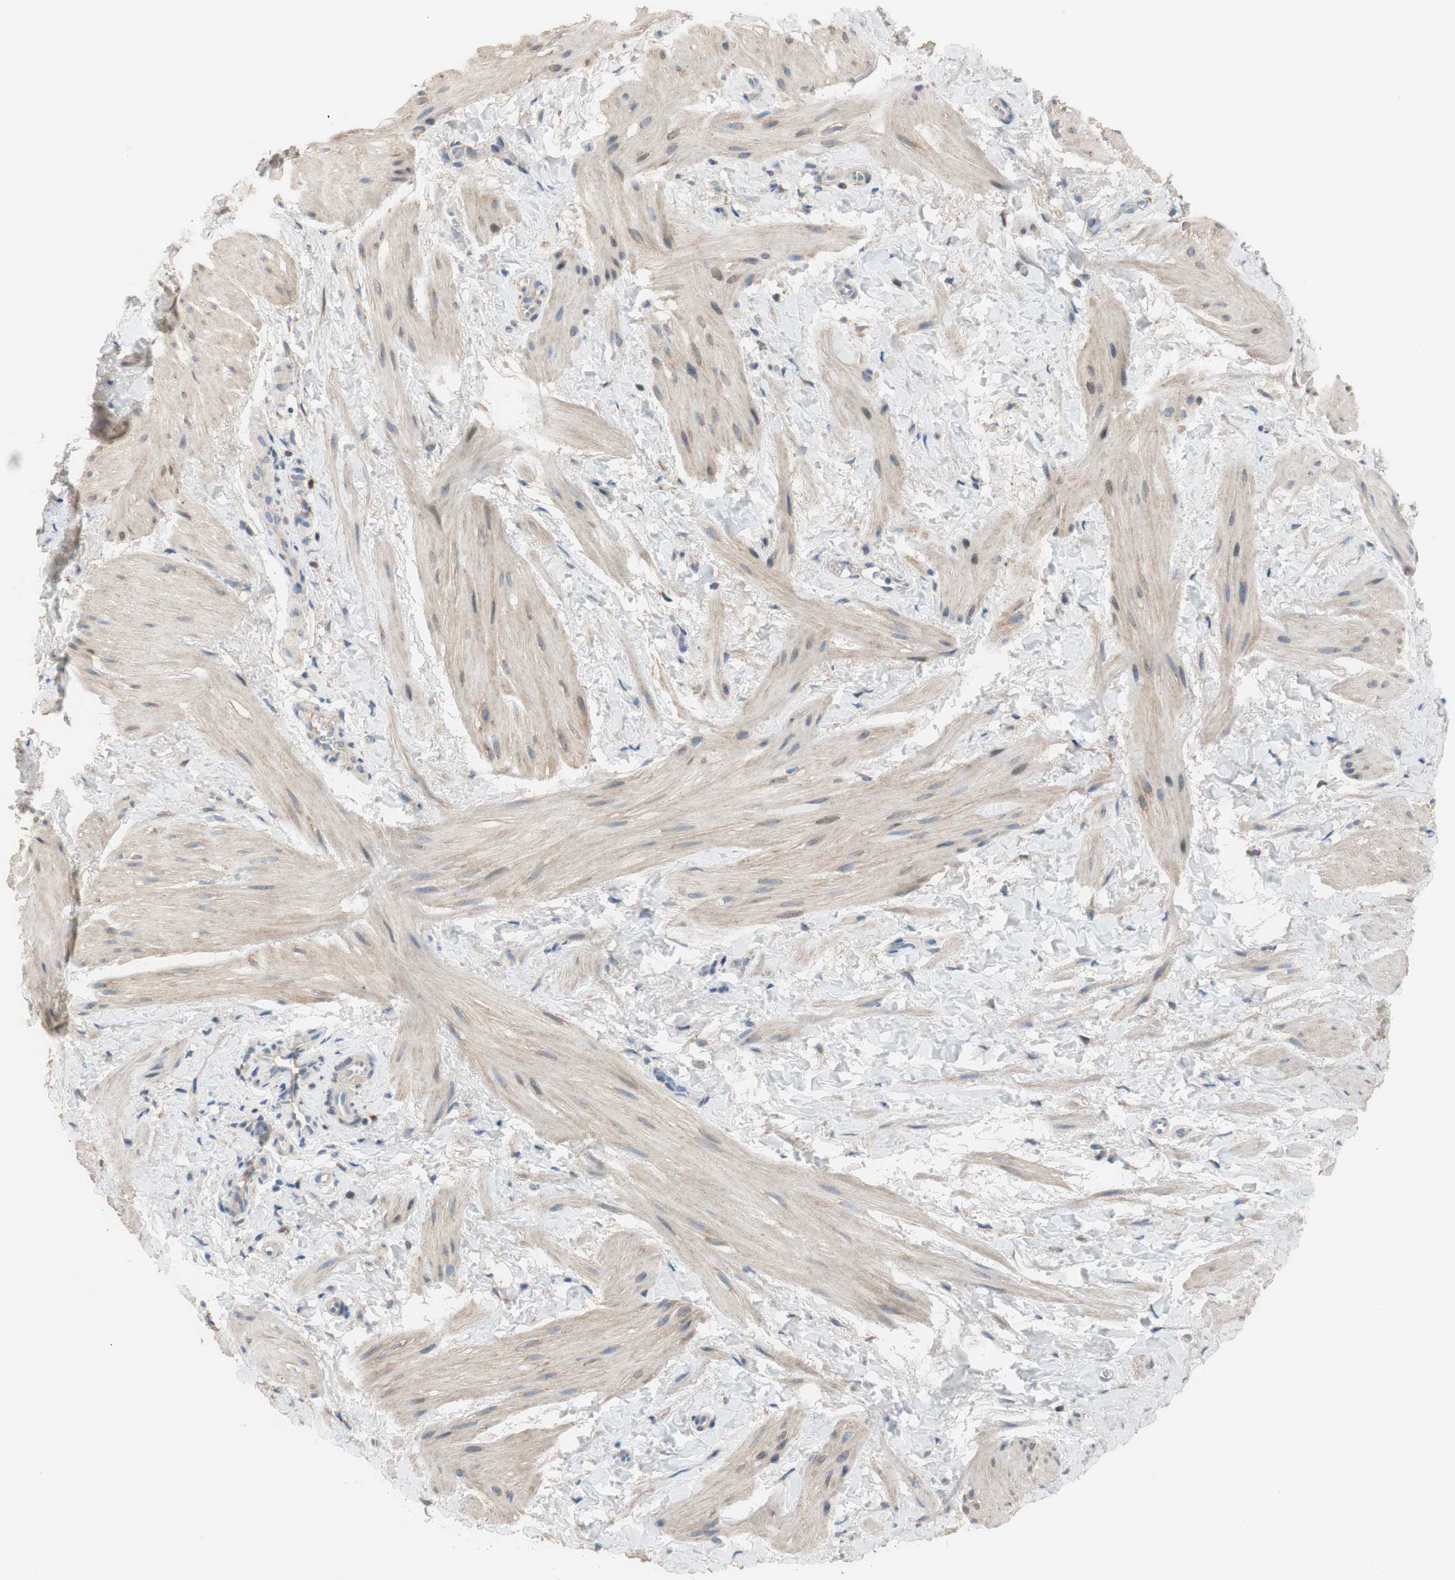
{"staining": {"intensity": "moderate", "quantity": "25%-75%", "location": "cytoplasmic/membranous"}, "tissue": "smooth muscle", "cell_type": "Smooth muscle cells", "image_type": "normal", "snomed": [{"axis": "morphology", "description": "Normal tissue, NOS"}, {"axis": "topography", "description": "Smooth muscle"}], "caption": "Smooth muscle stained for a protein displays moderate cytoplasmic/membranous positivity in smooth muscle cells.", "gene": "ALDH1A2", "patient": {"sex": "male", "age": 16}}